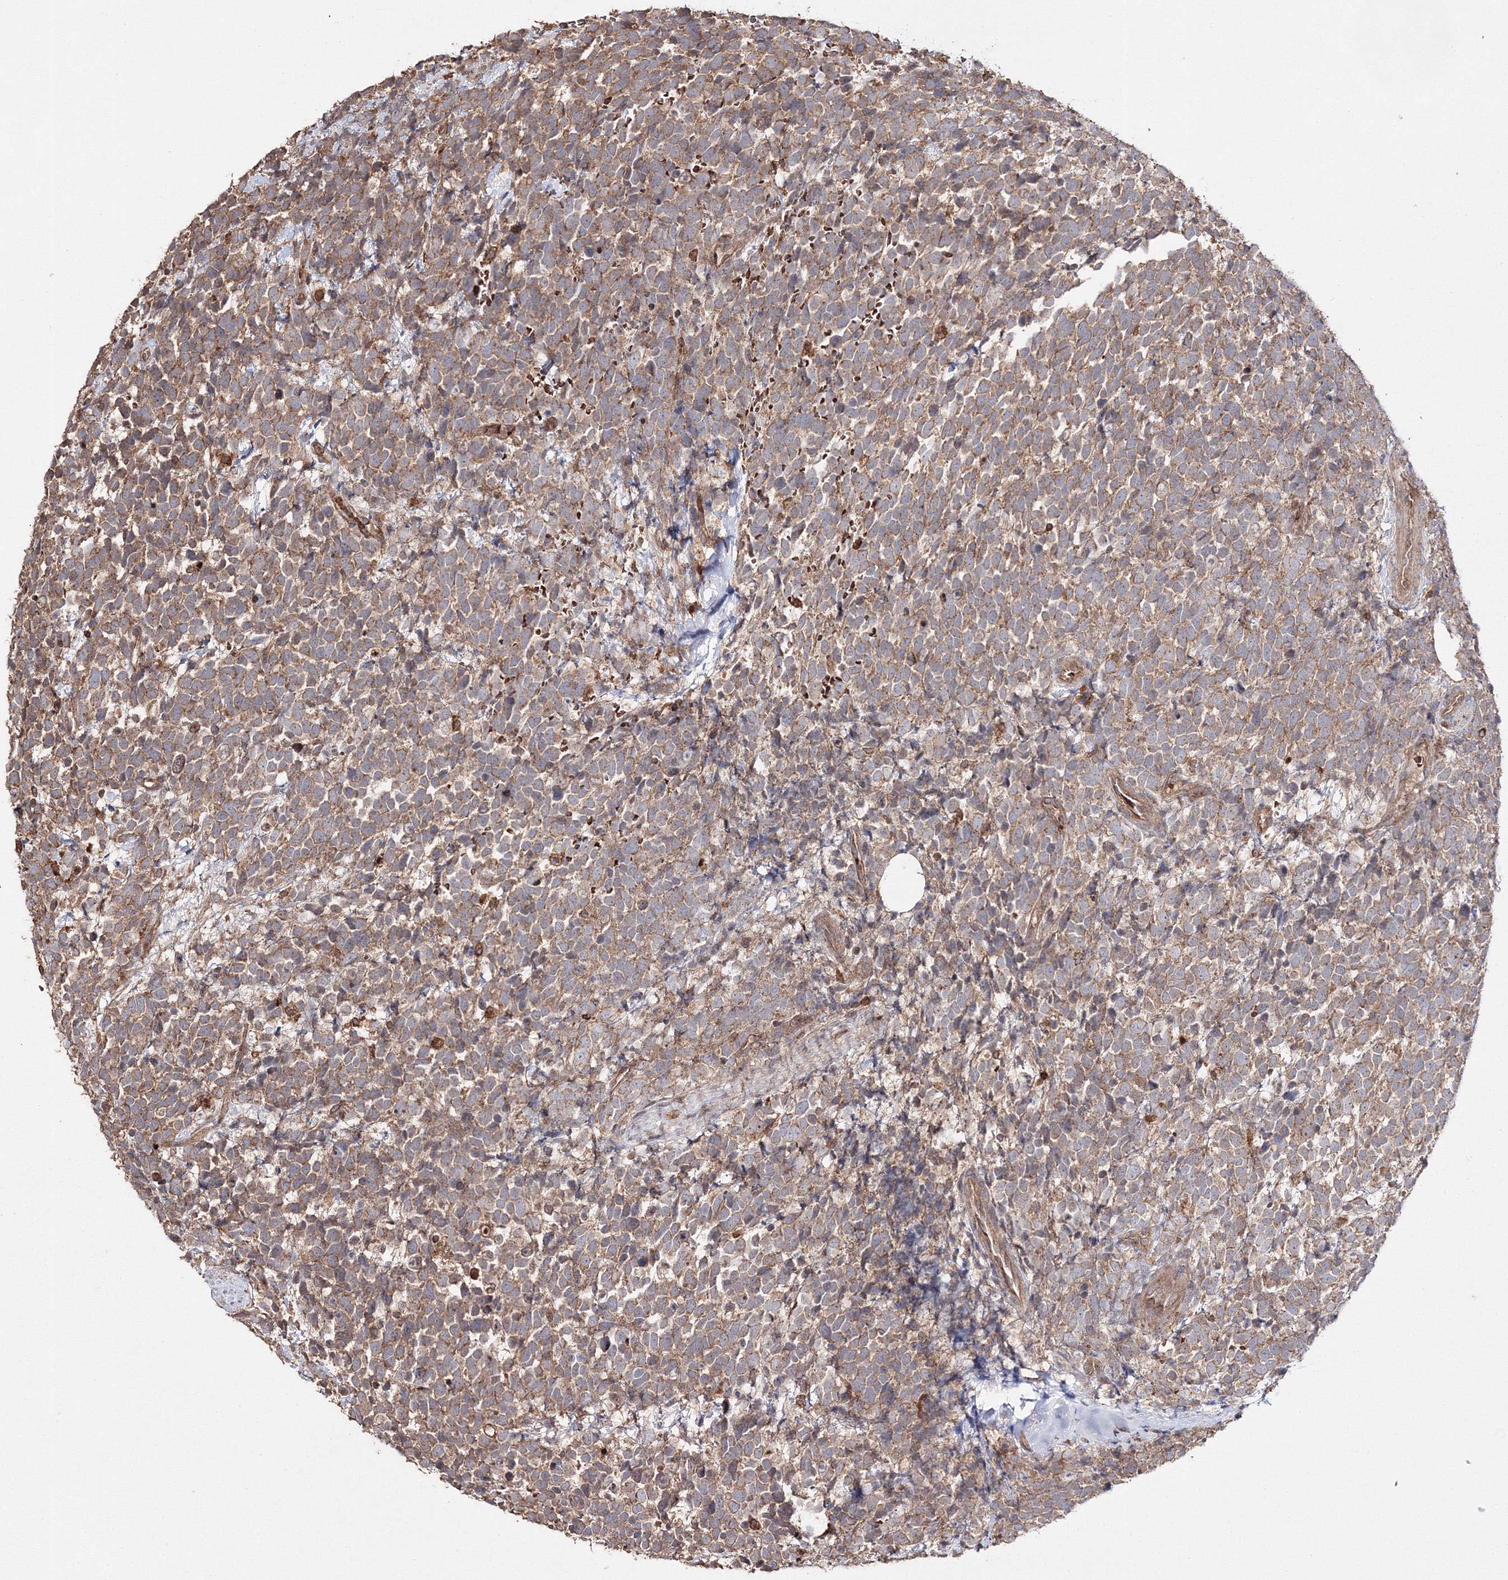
{"staining": {"intensity": "moderate", "quantity": ">75%", "location": "cytoplasmic/membranous"}, "tissue": "urothelial cancer", "cell_type": "Tumor cells", "image_type": "cancer", "snomed": [{"axis": "morphology", "description": "Urothelial carcinoma, High grade"}, {"axis": "topography", "description": "Urinary bladder"}], "caption": "Urothelial carcinoma (high-grade) was stained to show a protein in brown. There is medium levels of moderate cytoplasmic/membranous expression in approximately >75% of tumor cells.", "gene": "DDO", "patient": {"sex": "female", "age": 82}}